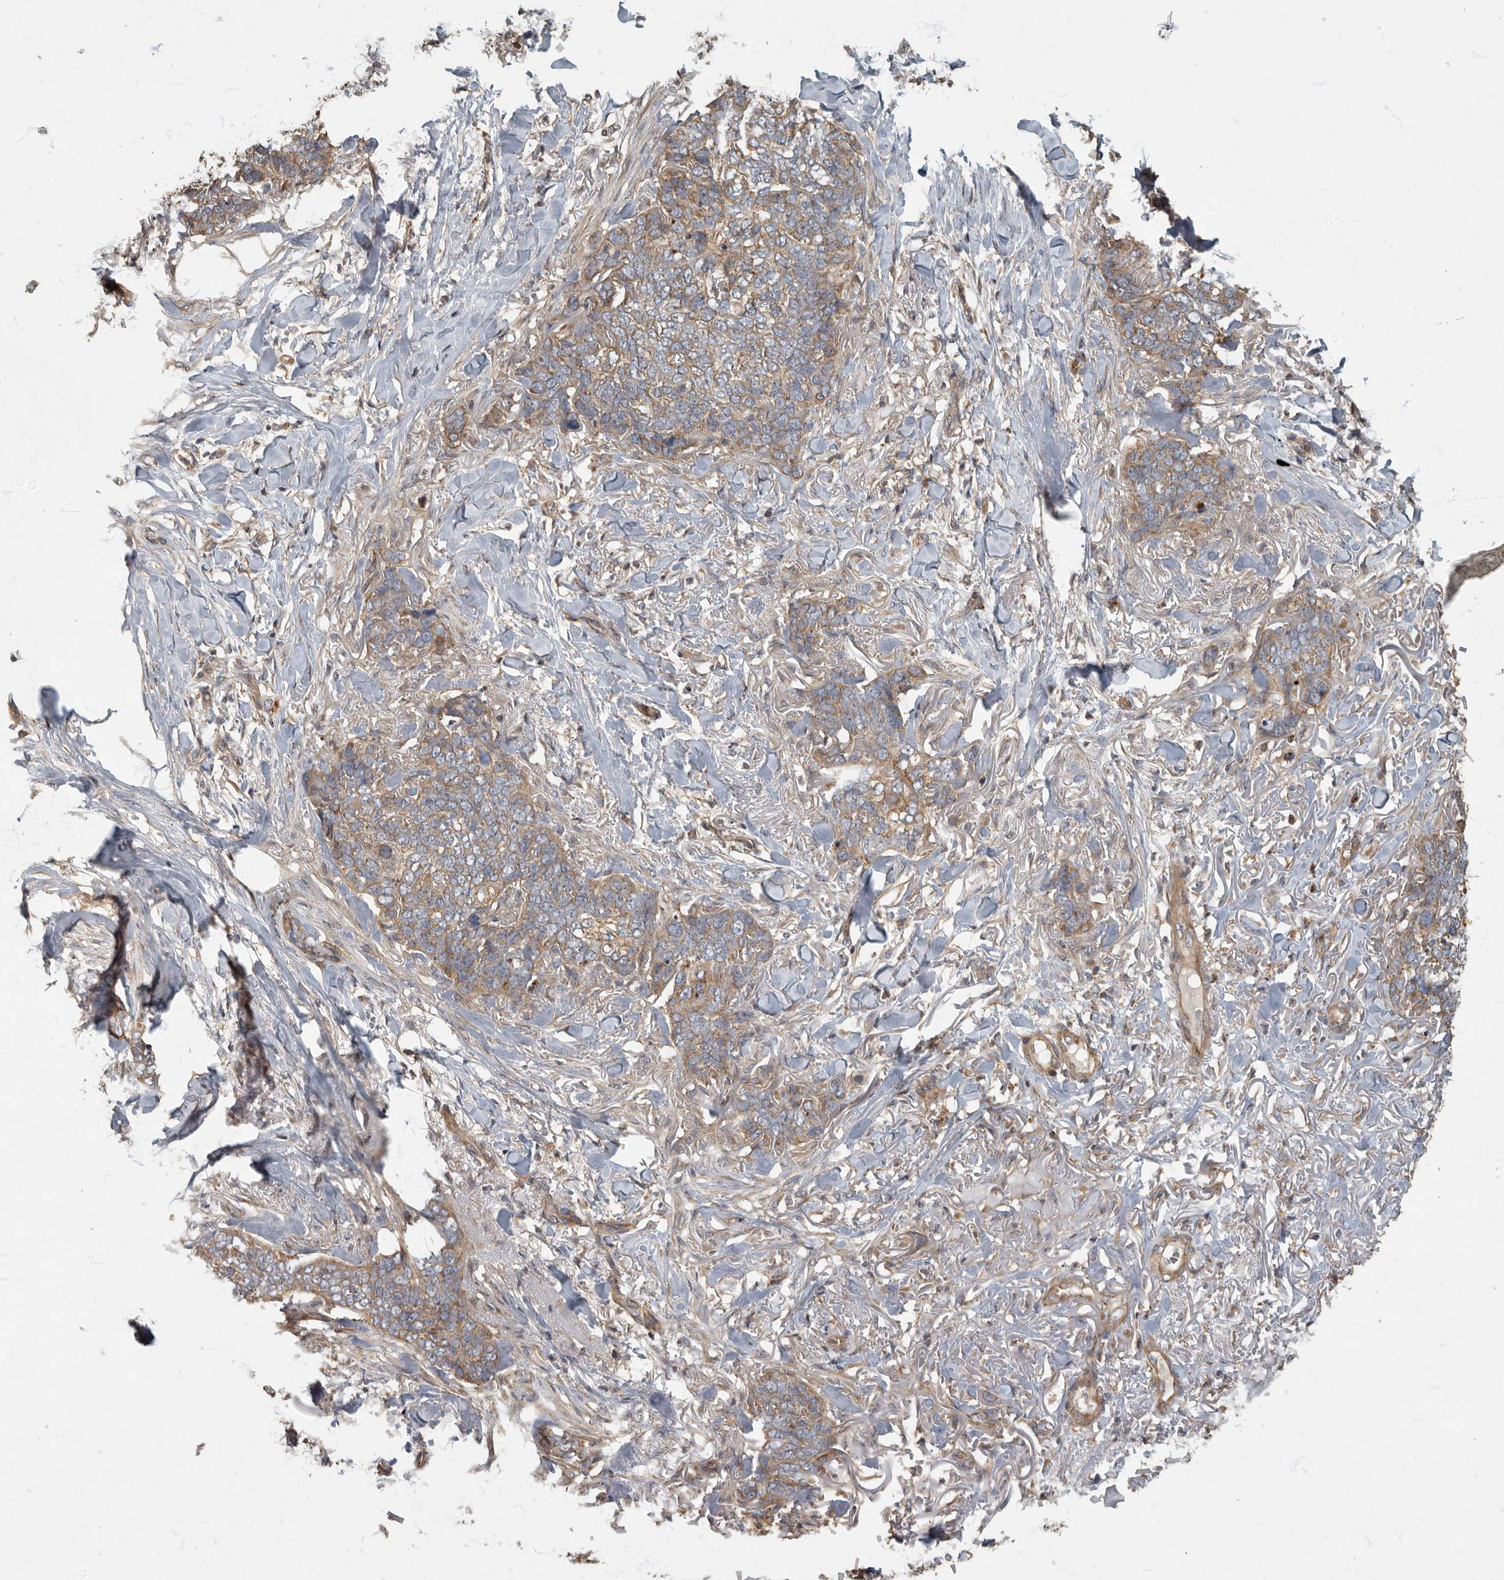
{"staining": {"intensity": "weak", "quantity": ">75%", "location": "cytoplasmic/membranous"}, "tissue": "skin cancer", "cell_type": "Tumor cells", "image_type": "cancer", "snomed": [{"axis": "morphology", "description": "Normal tissue, NOS"}, {"axis": "morphology", "description": "Basal cell carcinoma"}, {"axis": "topography", "description": "Skin"}], "caption": "IHC image of neoplastic tissue: human basal cell carcinoma (skin) stained using immunohistochemistry displays low levels of weak protein expression localized specifically in the cytoplasmic/membranous of tumor cells, appearing as a cytoplasmic/membranous brown color.", "gene": "IQCK", "patient": {"sex": "male", "age": 77}}